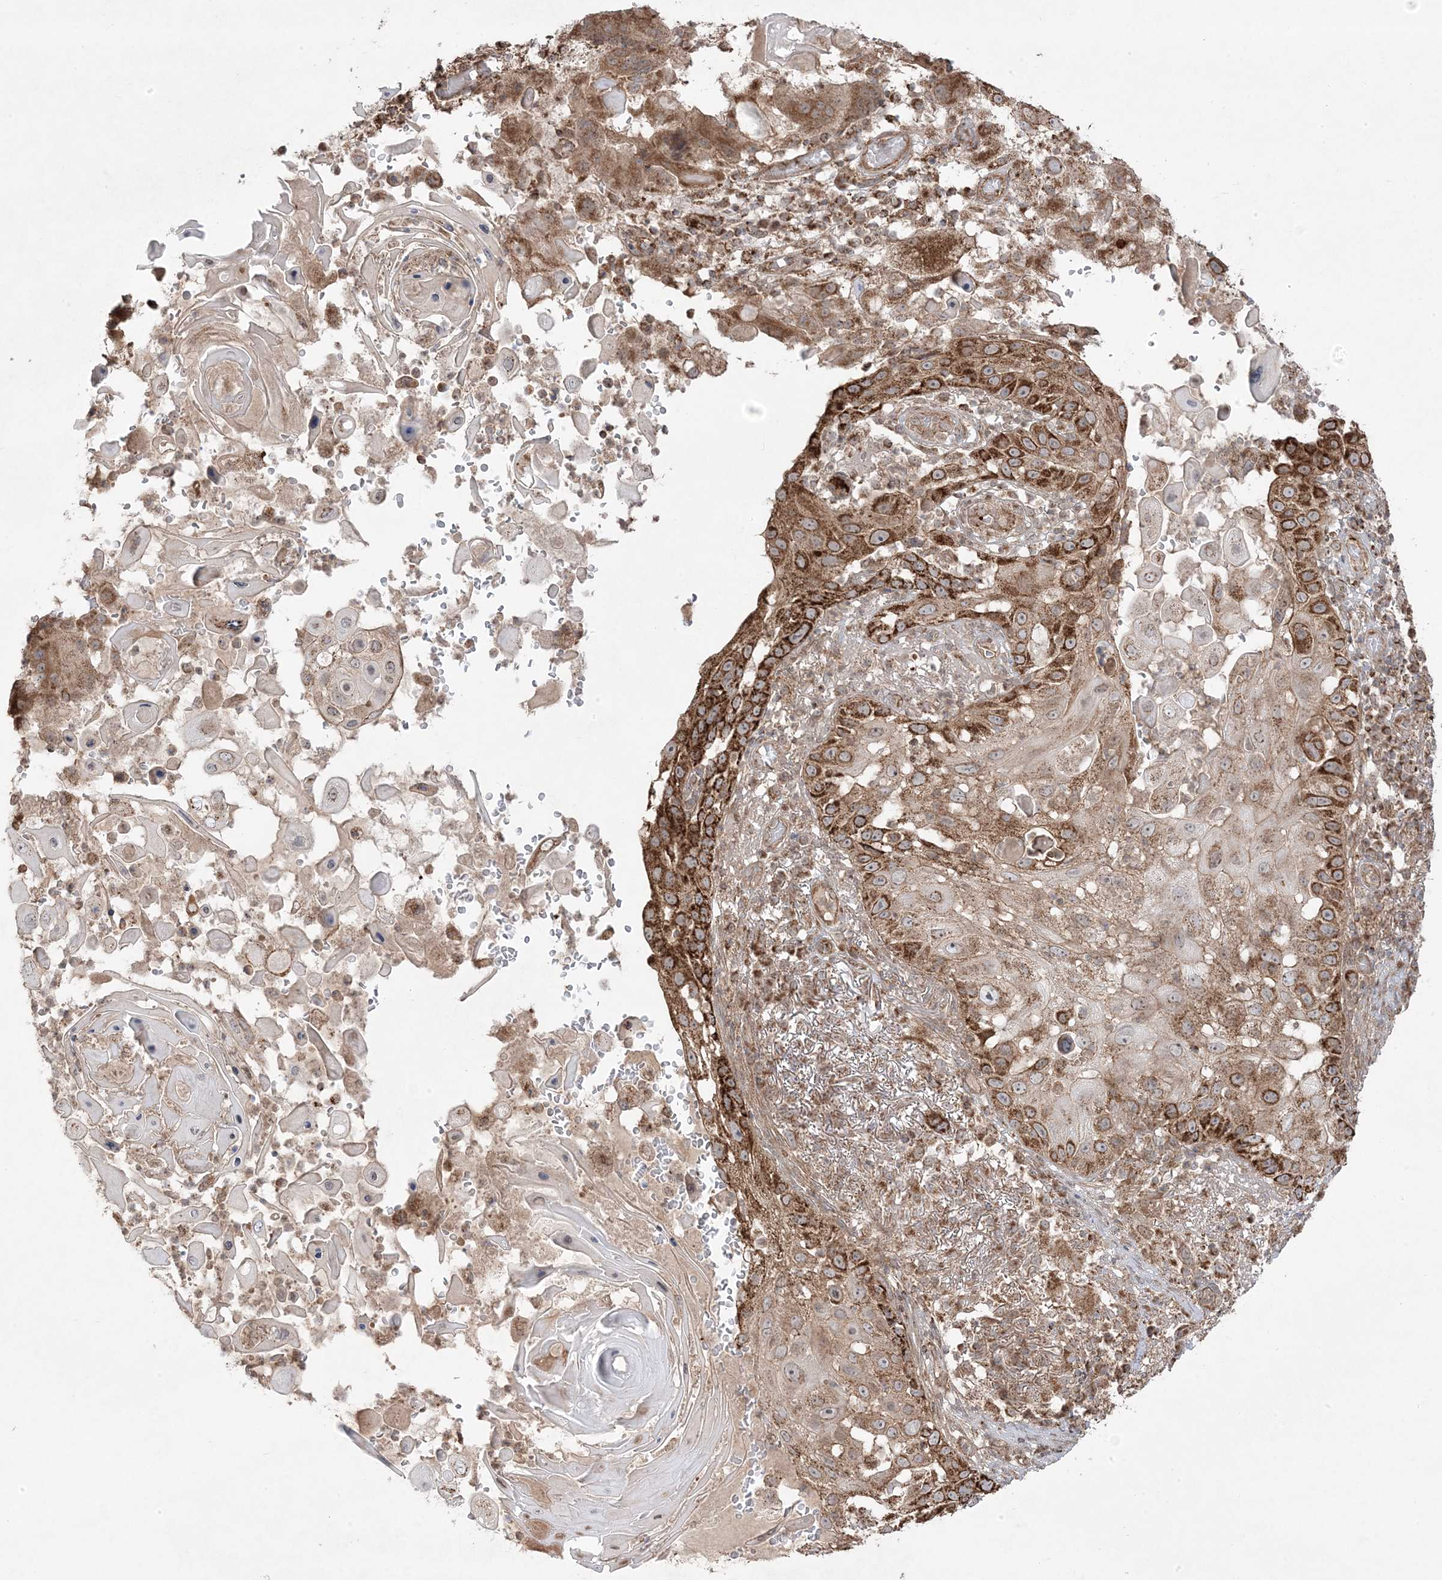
{"staining": {"intensity": "strong", "quantity": ">75%", "location": "cytoplasmic/membranous"}, "tissue": "skin cancer", "cell_type": "Tumor cells", "image_type": "cancer", "snomed": [{"axis": "morphology", "description": "Squamous cell carcinoma, NOS"}, {"axis": "topography", "description": "Skin"}], "caption": "Human squamous cell carcinoma (skin) stained with a brown dye shows strong cytoplasmic/membranous positive expression in about >75% of tumor cells.", "gene": "CLUAP1", "patient": {"sex": "female", "age": 44}}